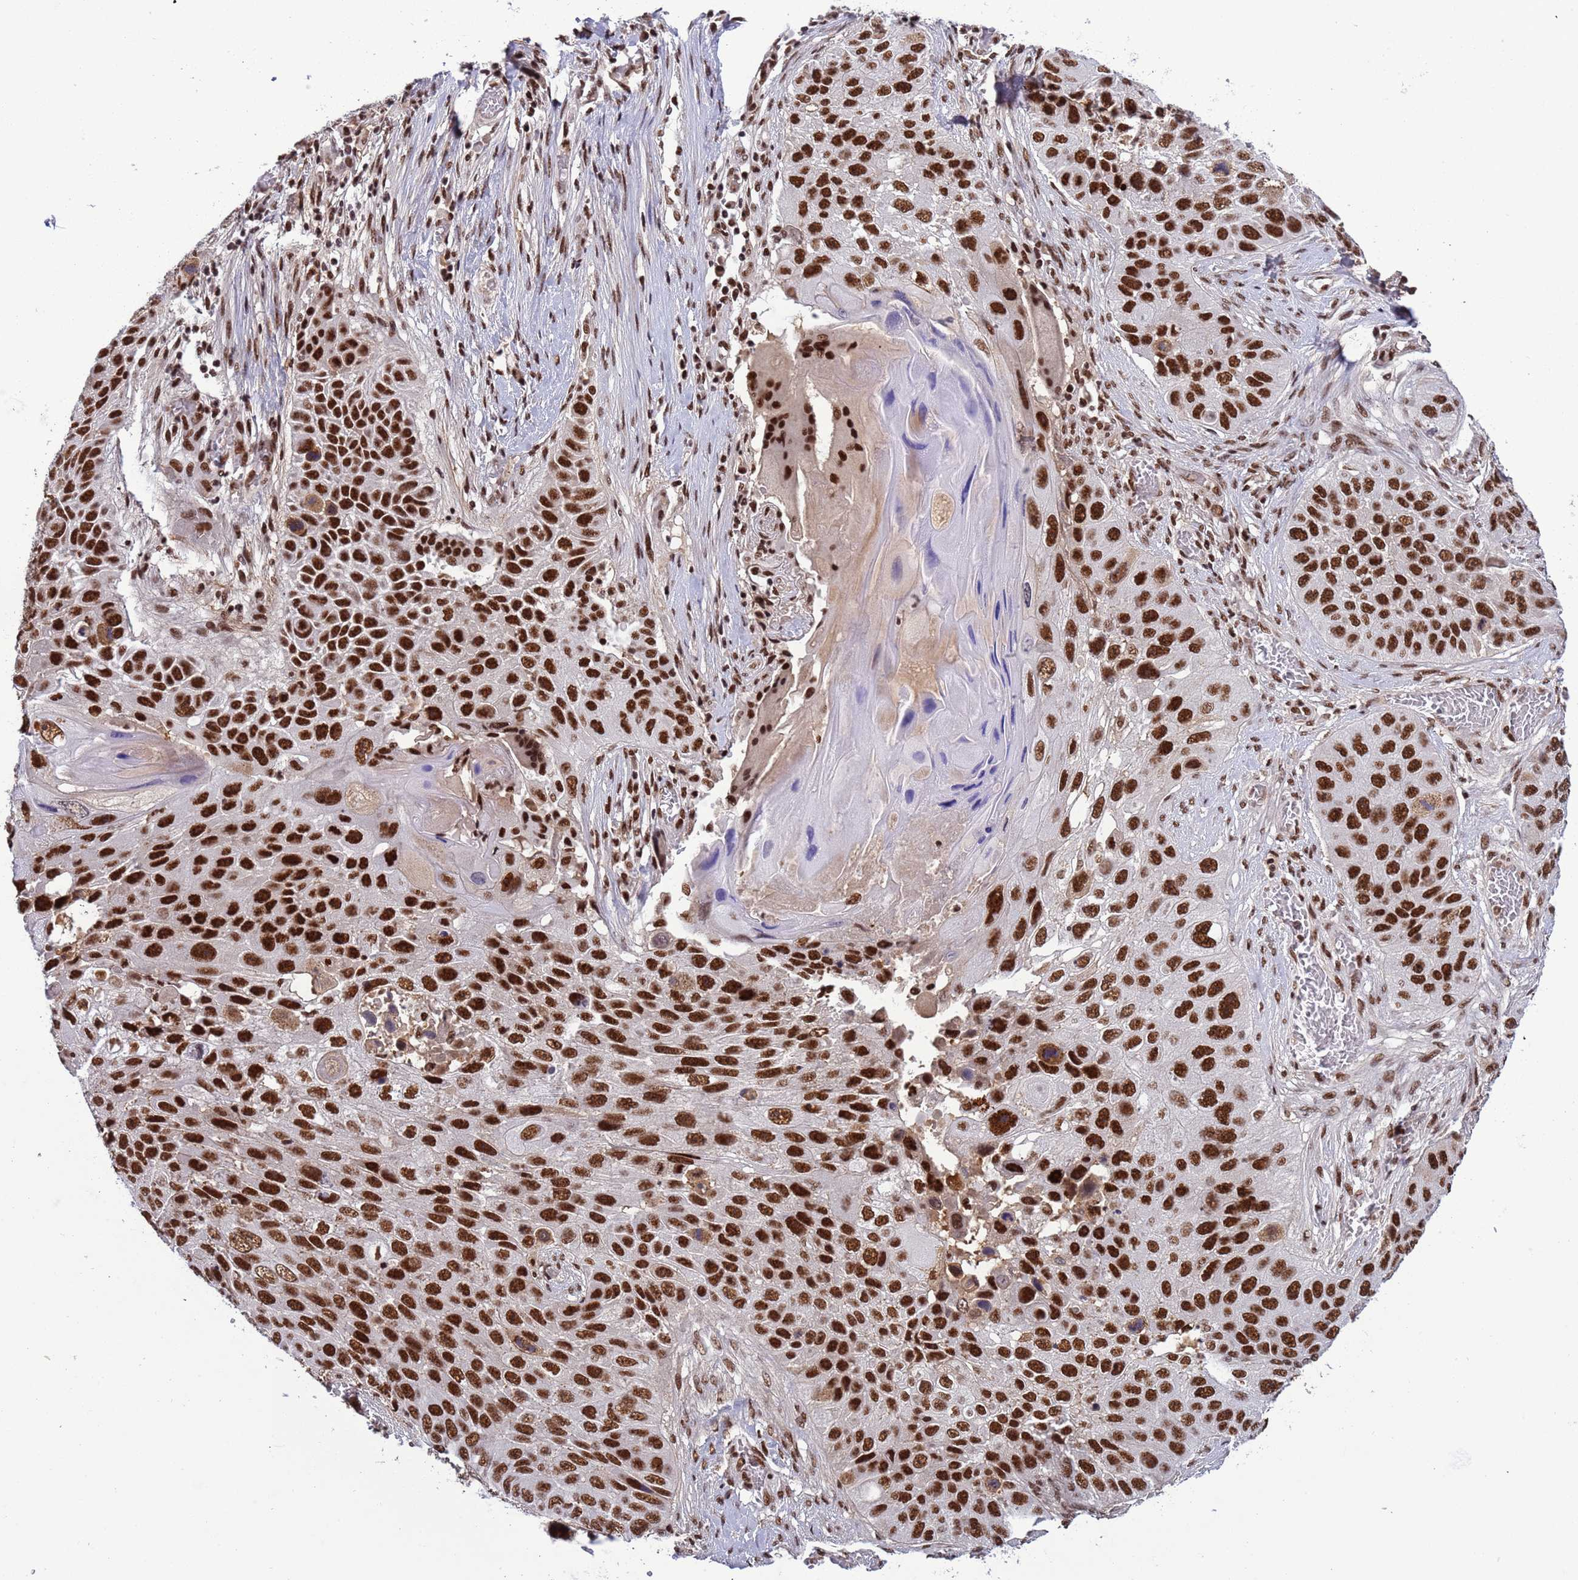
{"staining": {"intensity": "strong", "quantity": ">75%", "location": "nuclear"}, "tissue": "lung cancer", "cell_type": "Tumor cells", "image_type": "cancer", "snomed": [{"axis": "morphology", "description": "Adenocarcinoma, NOS"}, {"axis": "topography", "description": "Lung"}], "caption": "Immunohistochemistry (IHC) photomicrograph of neoplastic tissue: lung cancer stained using IHC exhibits high levels of strong protein expression localized specifically in the nuclear of tumor cells, appearing as a nuclear brown color.", "gene": "SRRT", "patient": {"sex": "male", "age": 64}}